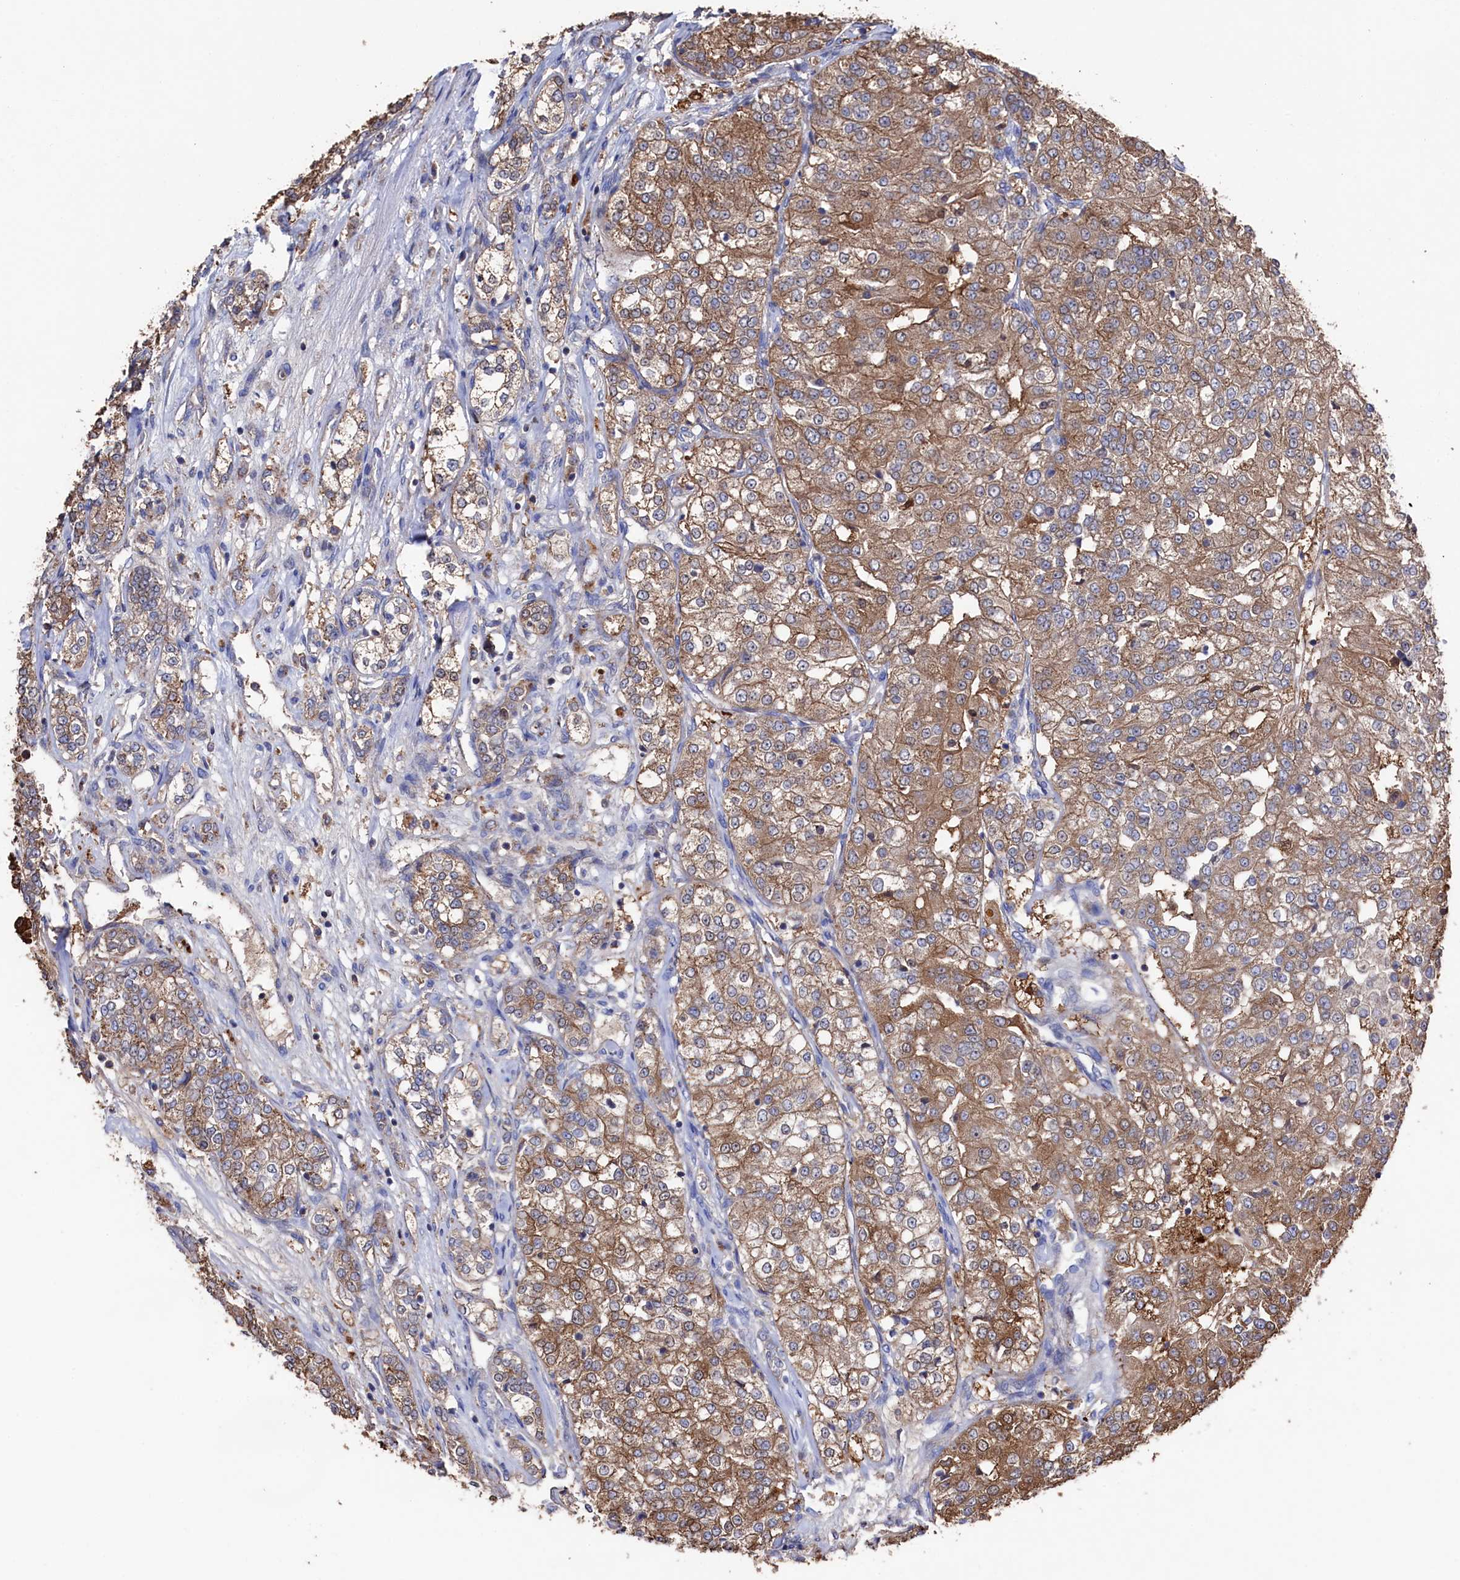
{"staining": {"intensity": "moderate", "quantity": ">75%", "location": "cytoplasmic/membranous"}, "tissue": "renal cancer", "cell_type": "Tumor cells", "image_type": "cancer", "snomed": [{"axis": "morphology", "description": "Adenocarcinoma, NOS"}, {"axis": "topography", "description": "Kidney"}], "caption": "Tumor cells reveal moderate cytoplasmic/membranous staining in about >75% of cells in adenocarcinoma (renal).", "gene": "TK2", "patient": {"sex": "female", "age": 63}}